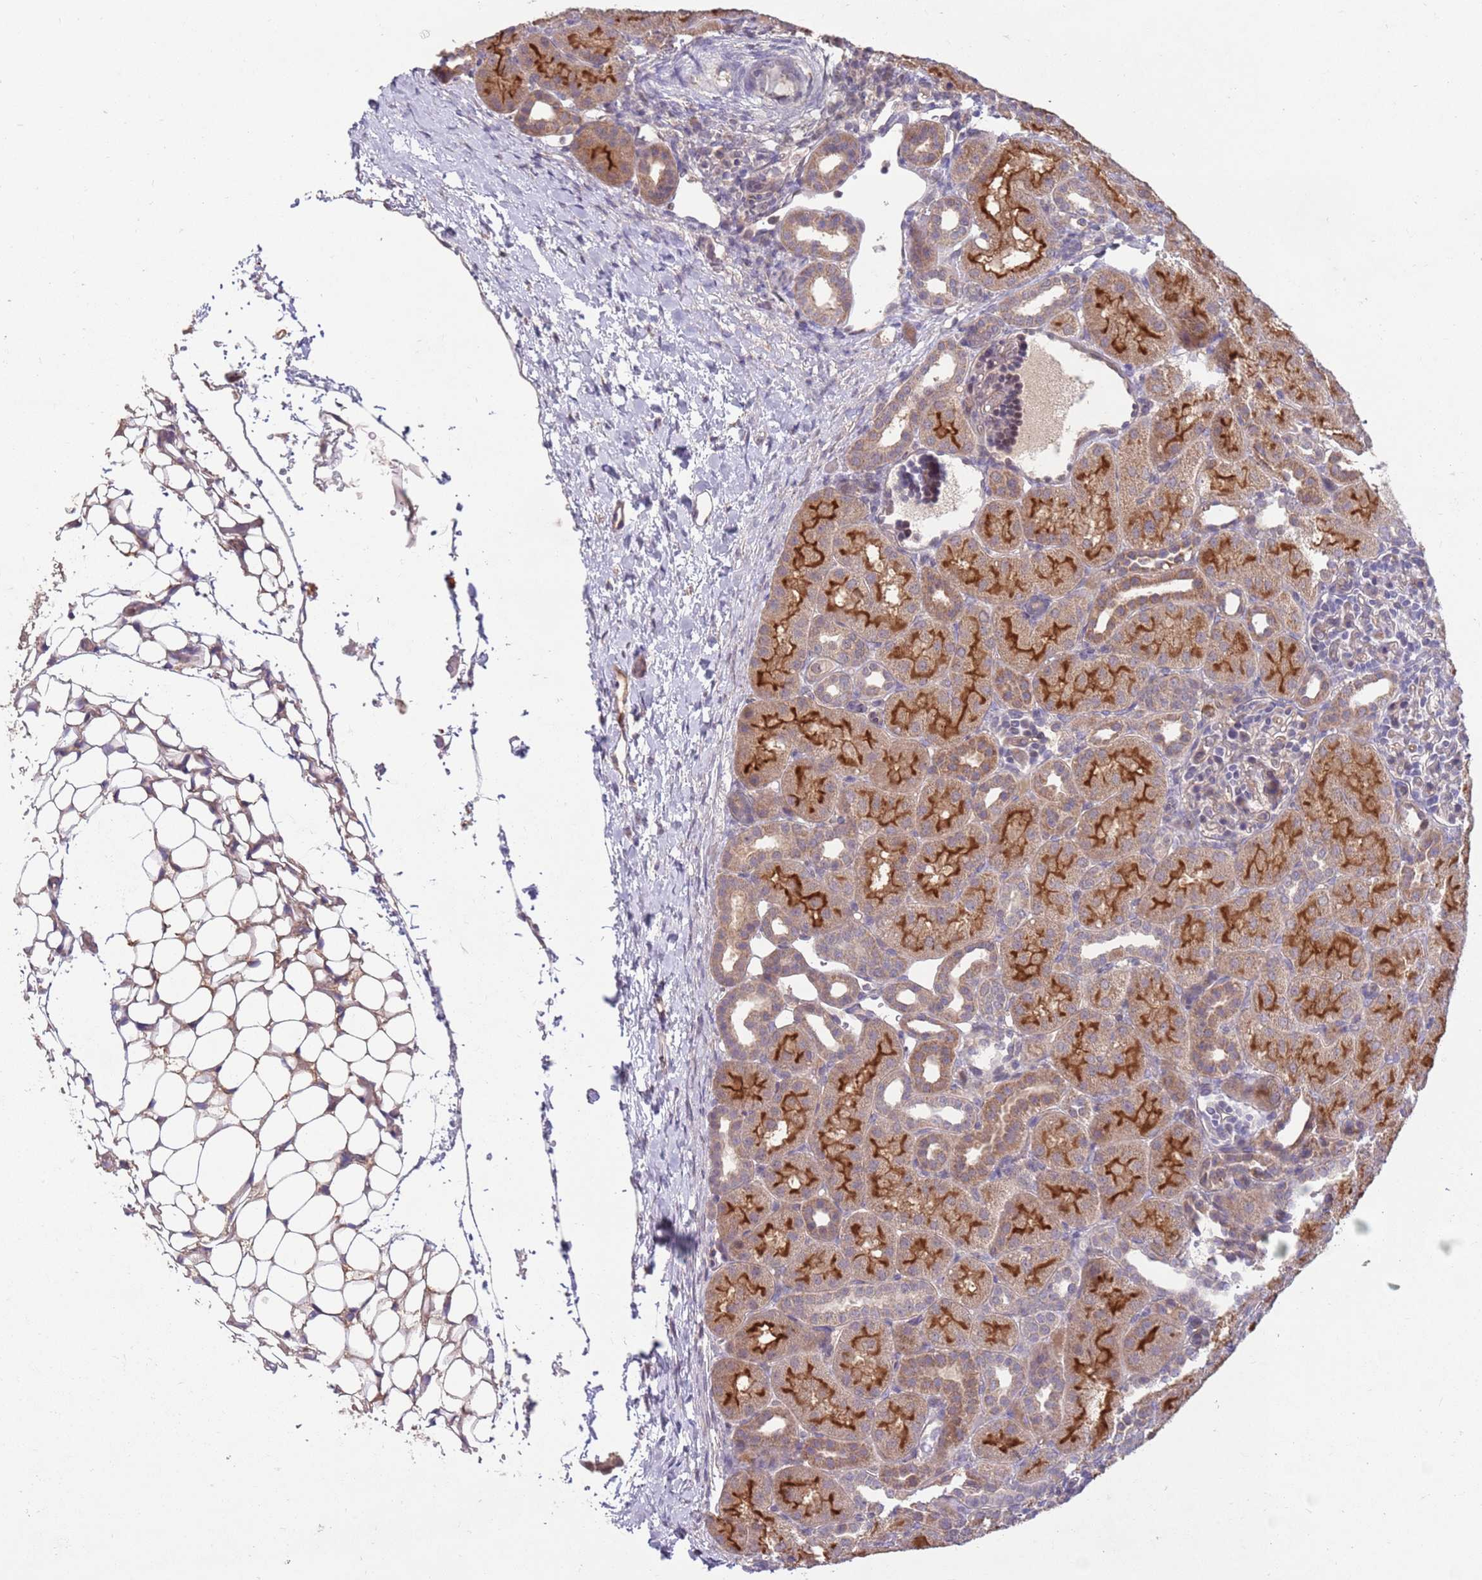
{"staining": {"intensity": "negative", "quantity": "none", "location": "none"}, "tissue": "kidney", "cell_type": "Cells in glomeruli", "image_type": "normal", "snomed": [{"axis": "morphology", "description": "Normal tissue, NOS"}, {"axis": "topography", "description": "Kidney"}], "caption": "Immunohistochemical staining of benign human kidney shows no significant staining in cells in glomeruli. The staining was performed using DAB (3,3'-diaminobenzidine) to visualize the protein expression in brown, while the nuclei were stained in blue with hematoxylin (Magnification: 20x).", "gene": "MEI1", "patient": {"sex": "male", "age": 1}}